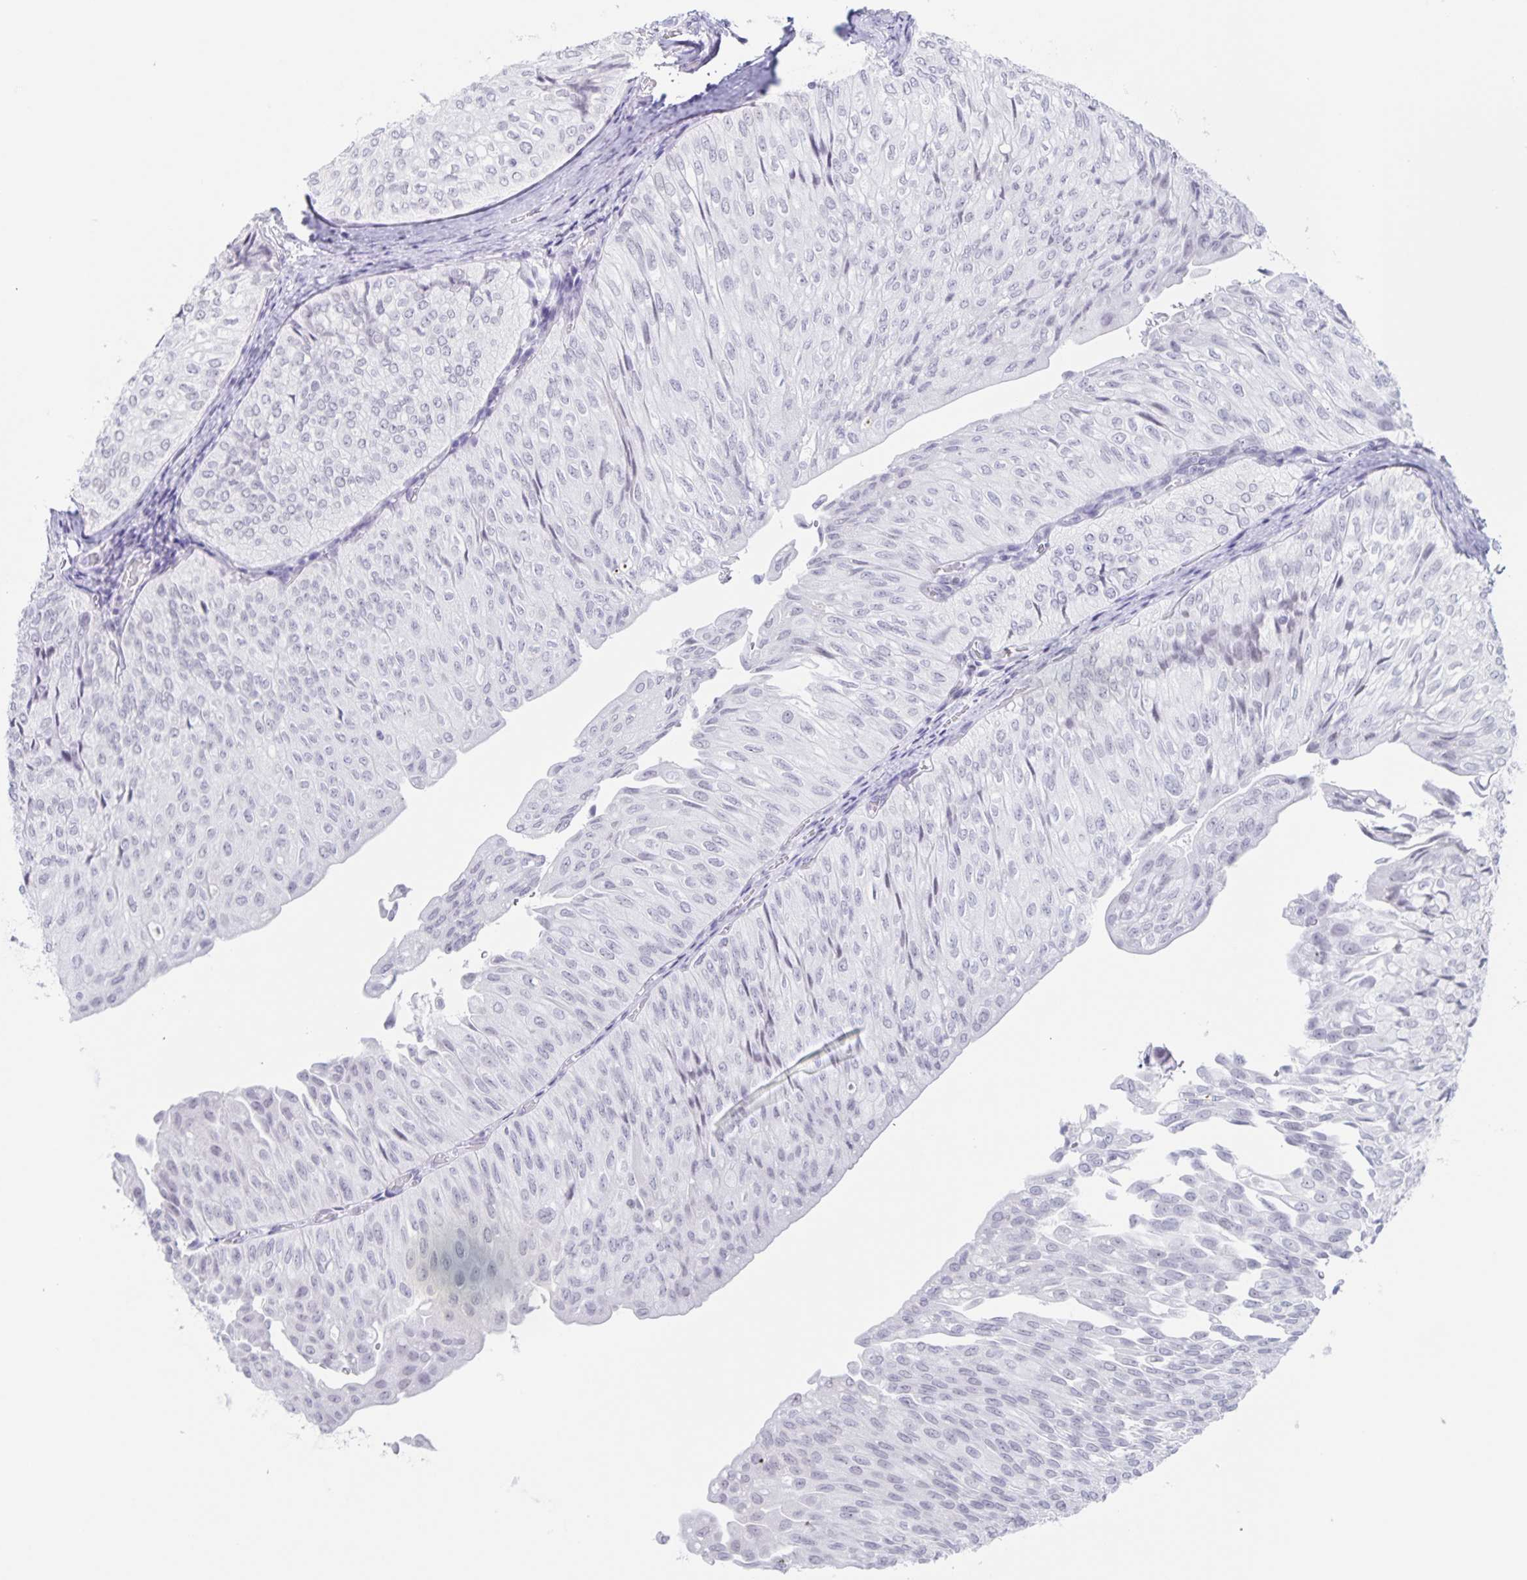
{"staining": {"intensity": "negative", "quantity": "none", "location": "none"}, "tissue": "urothelial cancer", "cell_type": "Tumor cells", "image_type": "cancer", "snomed": [{"axis": "morphology", "description": "Urothelial carcinoma, NOS"}, {"axis": "topography", "description": "Urinary bladder"}], "caption": "IHC of transitional cell carcinoma shows no positivity in tumor cells.", "gene": "LCE6A", "patient": {"sex": "male", "age": 62}}